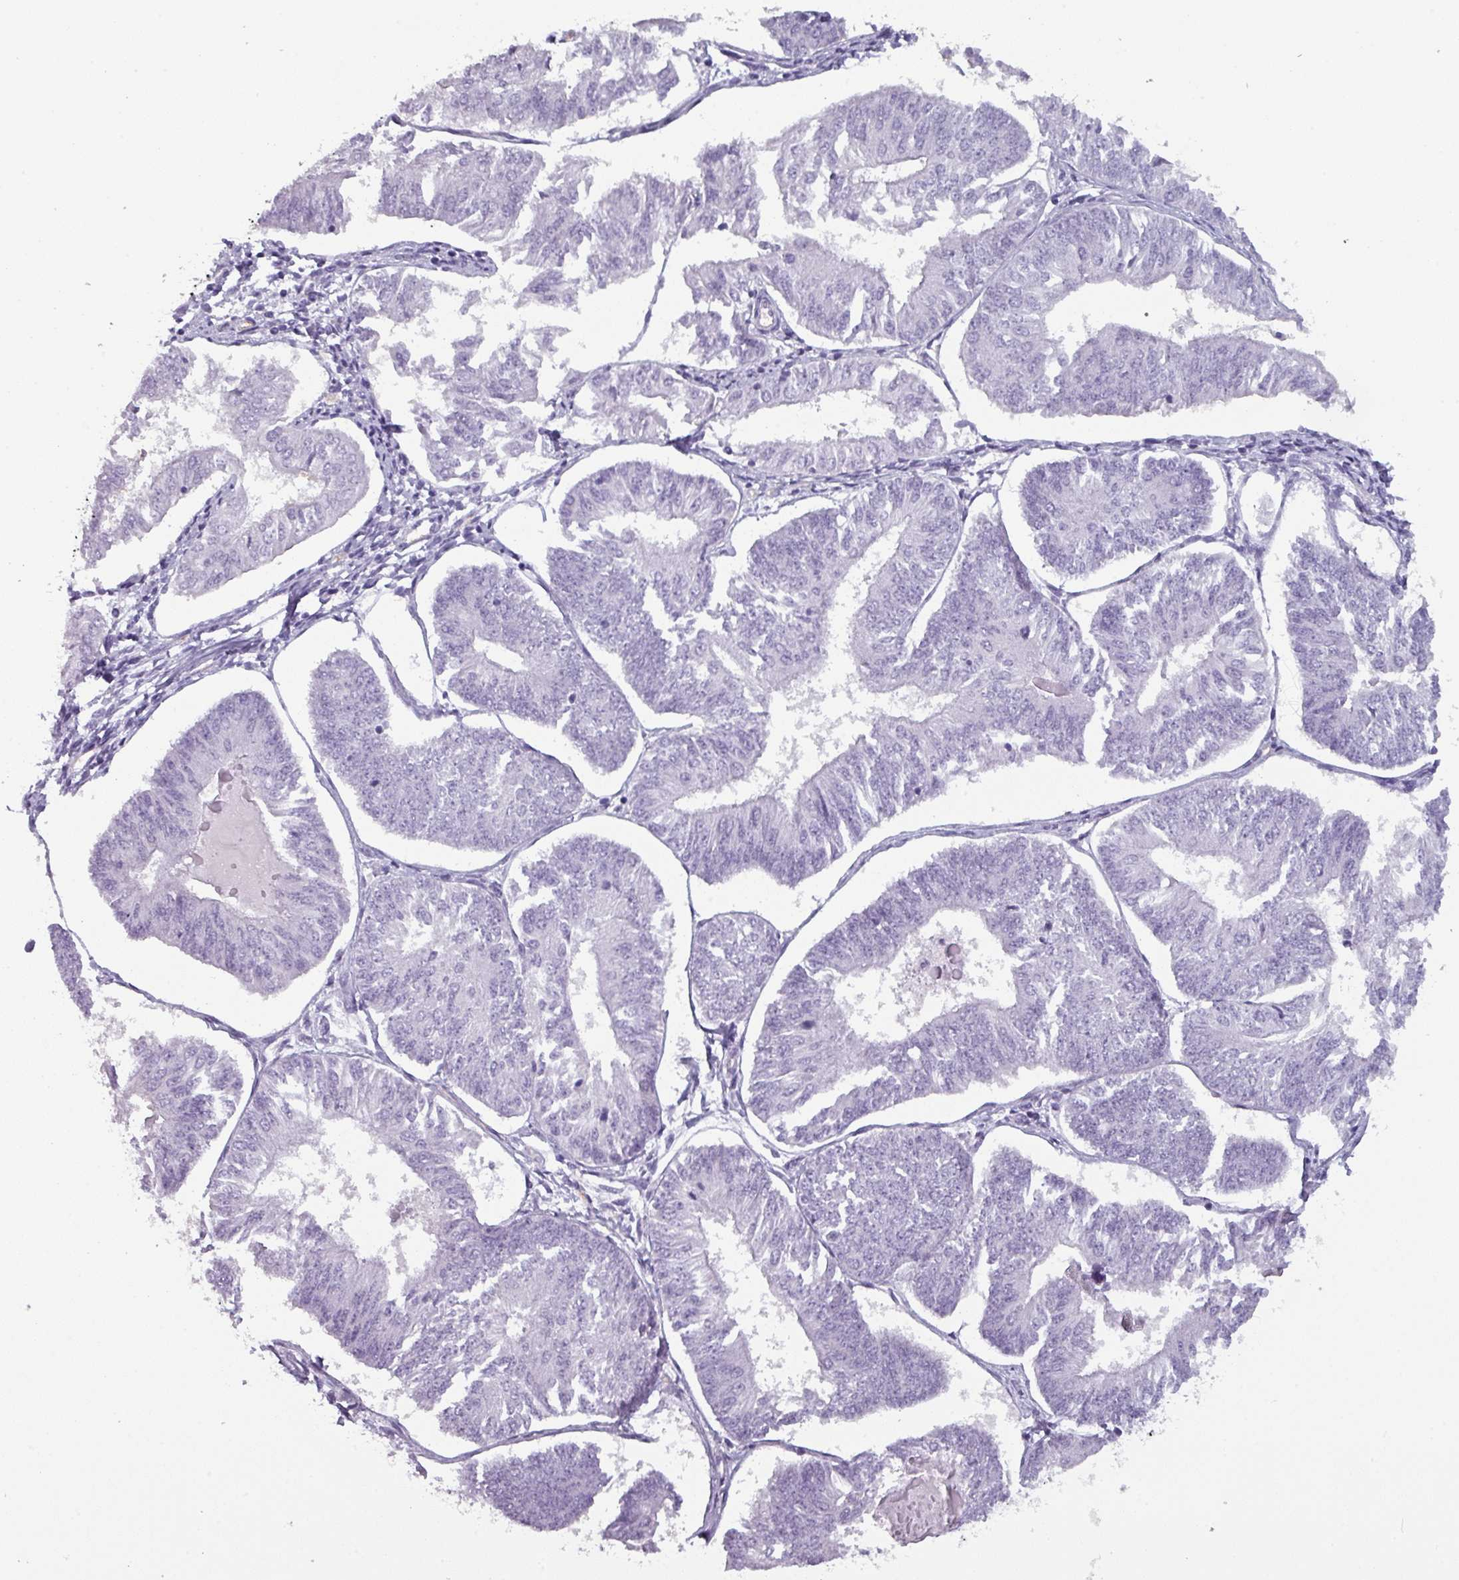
{"staining": {"intensity": "negative", "quantity": "none", "location": "none"}, "tissue": "endometrial cancer", "cell_type": "Tumor cells", "image_type": "cancer", "snomed": [{"axis": "morphology", "description": "Adenocarcinoma, NOS"}, {"axis": "topography", "description": "Endometrium"}], "caption": "Immunohistochemistry of adenocarcinoma (endometrial) reveals no positivity in tumor cells. (Brightfield microscopy of DAB IHC at high magnification).", "gene": "AREL1", "patient": {"sex": "female", "age": 58}}